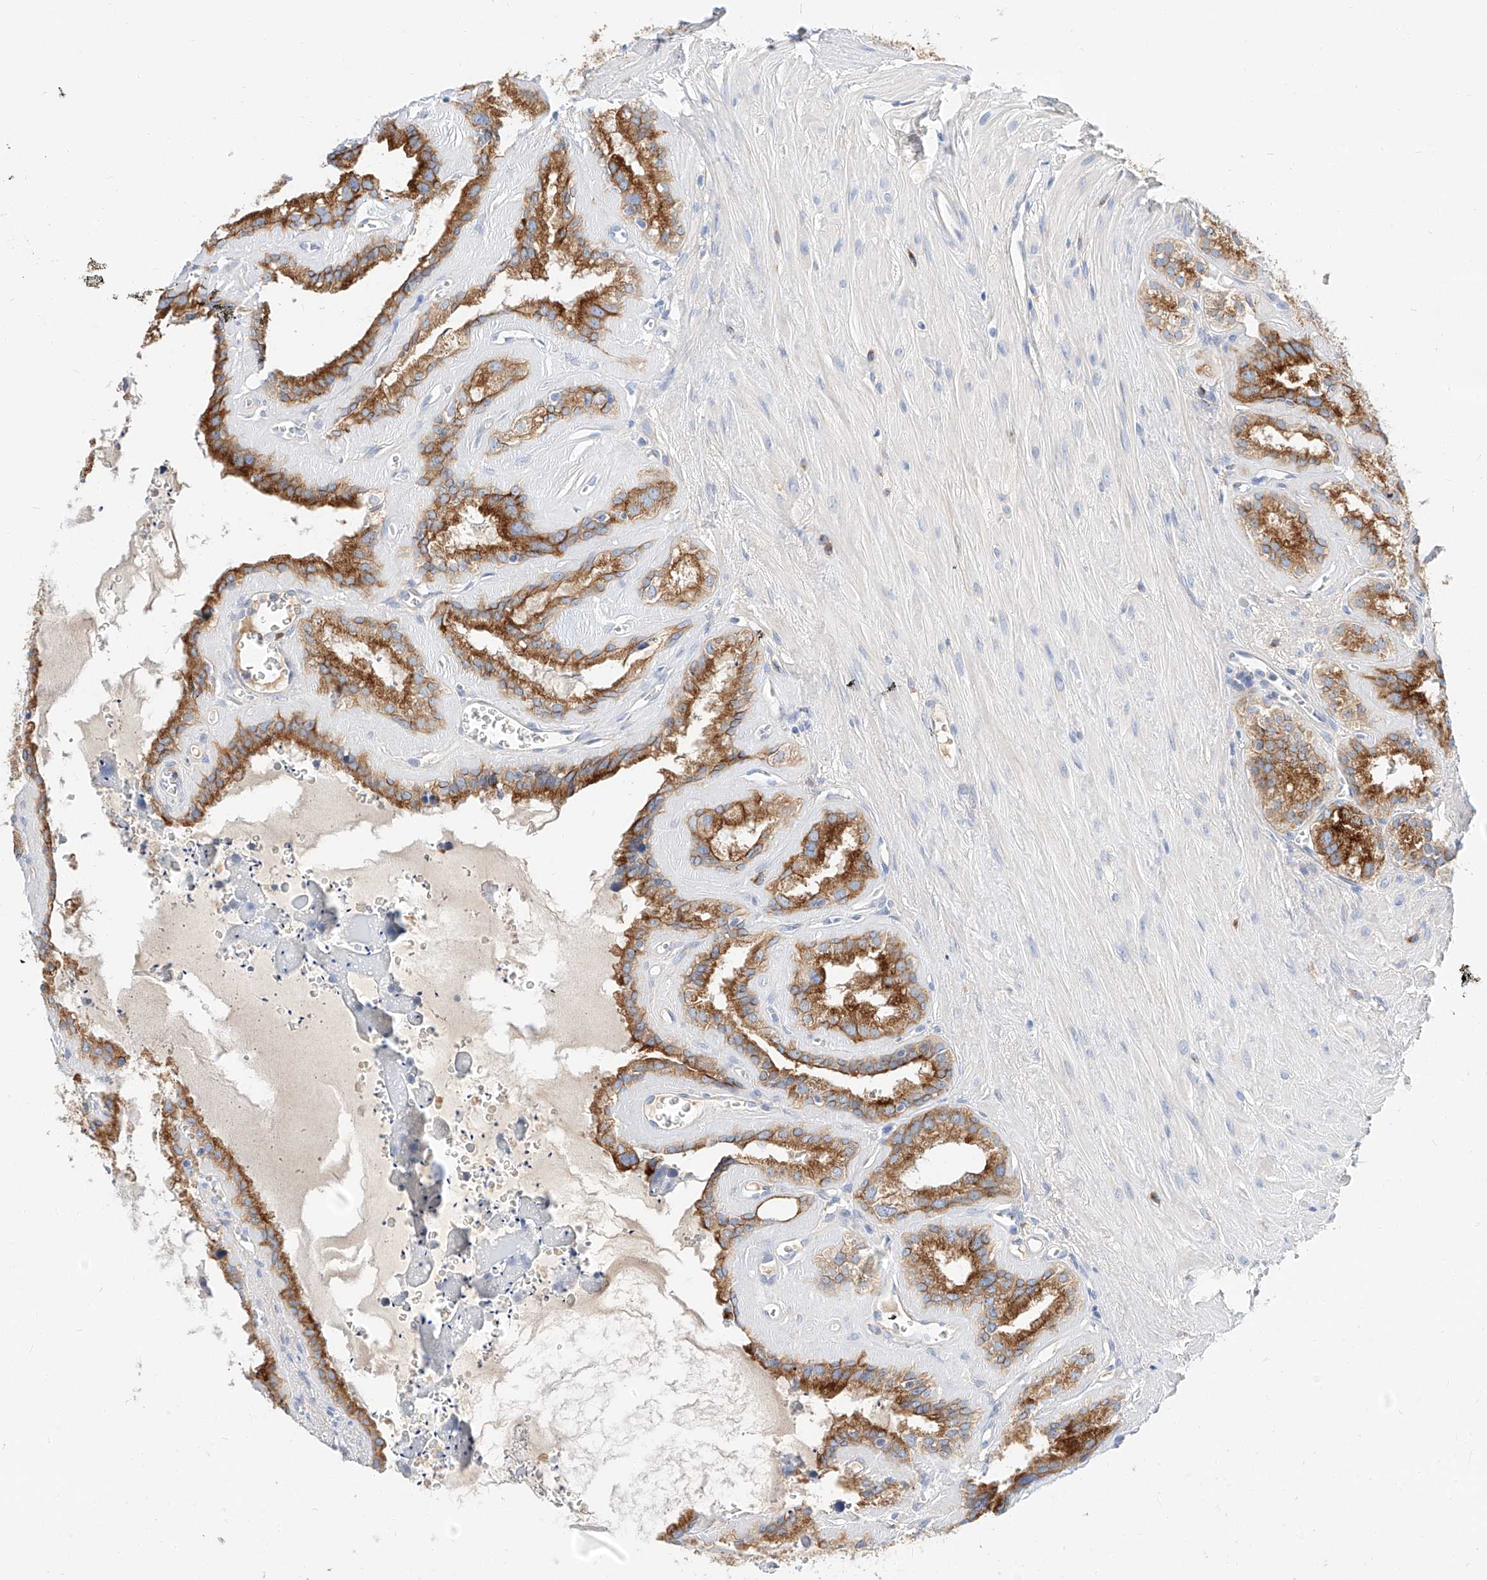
{"staining": {"intensity": "strong", "quantity": ">75%", "location": "cytoplasmic/membranous"}, "tissue": "seminal vesicle", "cell_type": "Glandular cells", "image_type": "normal", "snomed": [{"axis": "morphology", "description": "Normal tissue, NOS"}, {"axis": "topography", "description": "Prostate"}, {"axis": "topography", "description": "Seminal veicle"}], "caption": "A high amount of strong cytoplasmic/membranous staining is present in about >75% of glandular cells in unremarkable seminal vesicle. The staining was performed using DAB to visualize the protein expression in brown, while the nuclei were stained in blue with hematoxylin (Magnification: 20x).", "gene": "MAP7", "patient": {"sex": "male", "age": 59}}